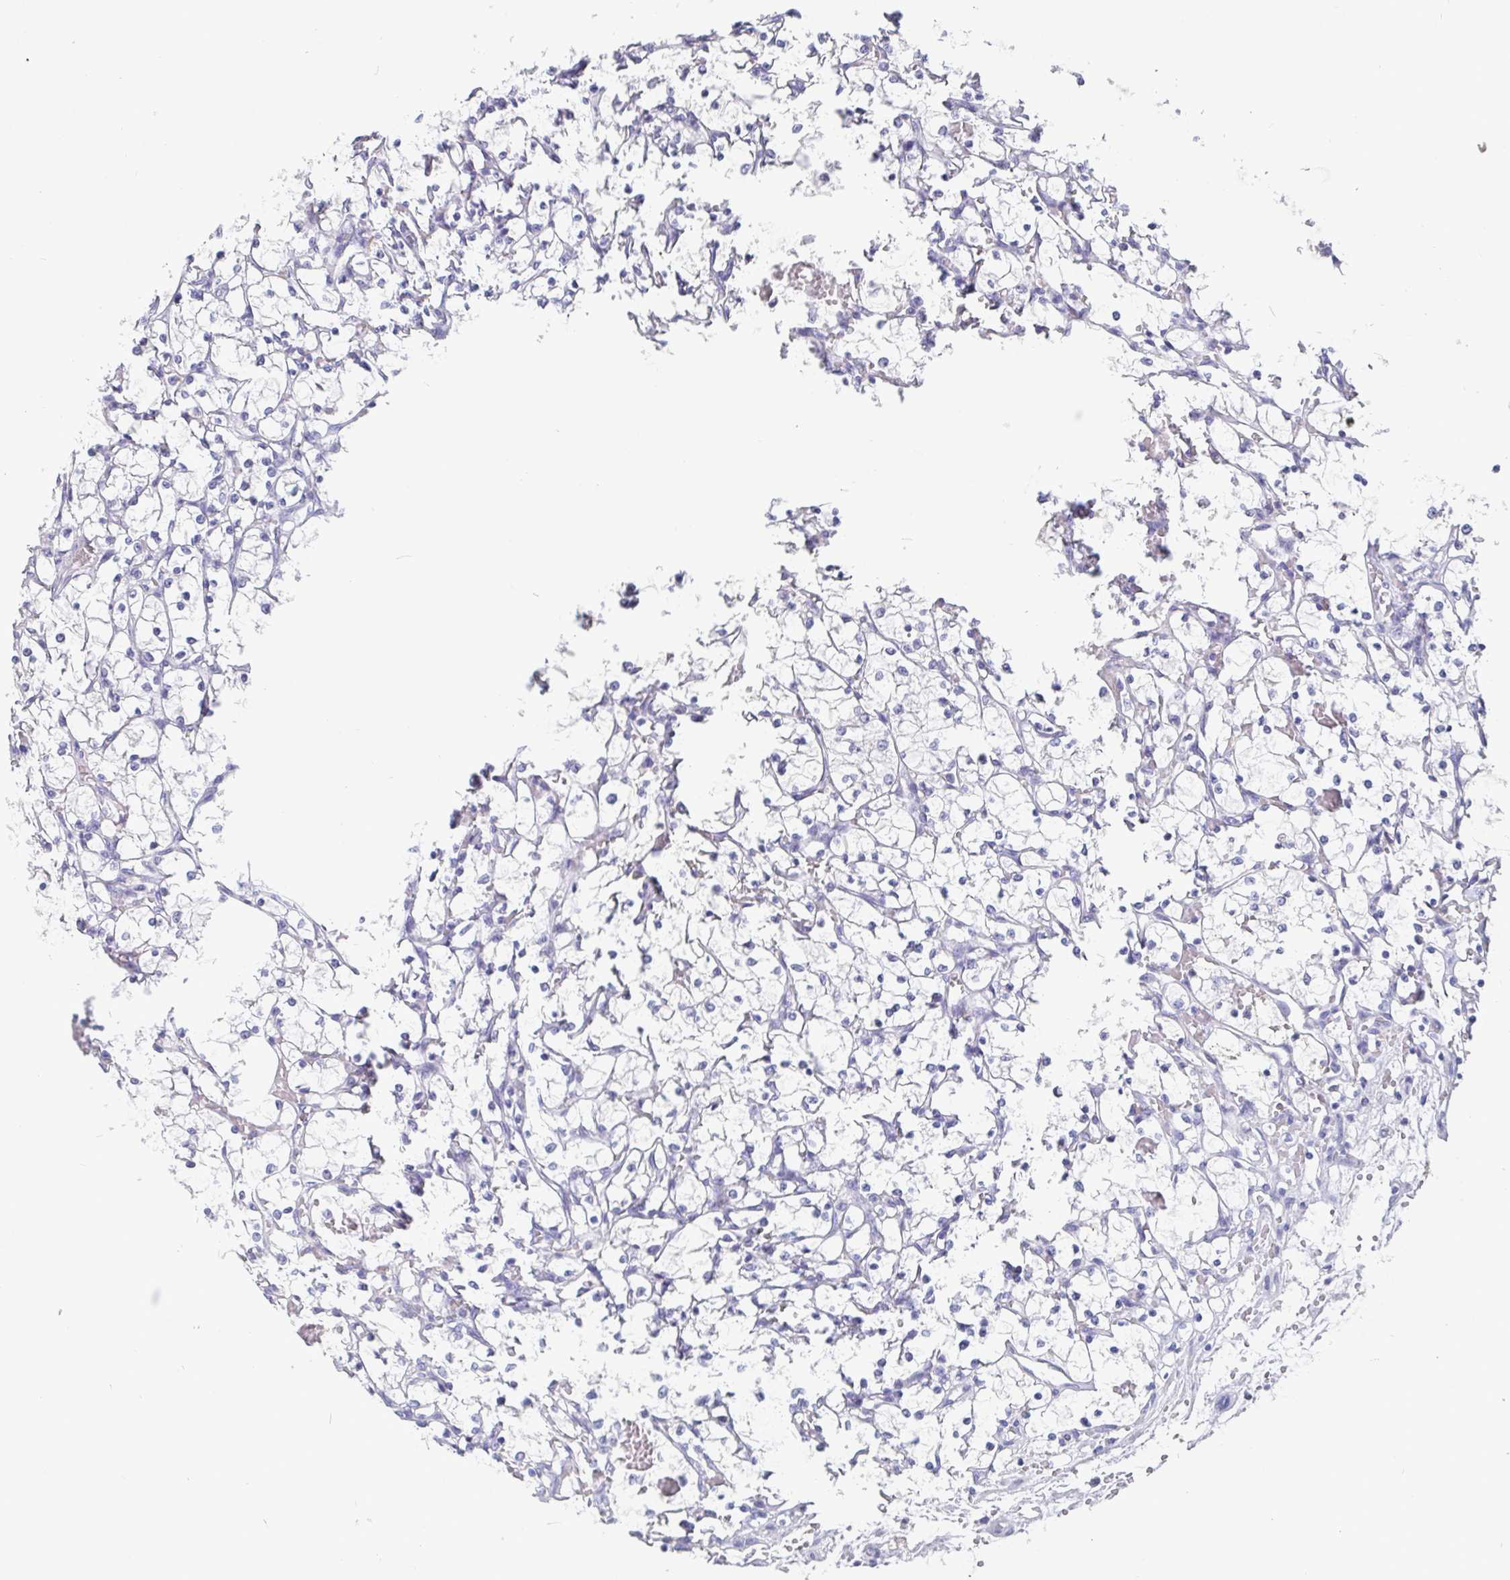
{"staining": {"intensity": "negative", "quantity": "none", "location": "none"}, "tissue": "renal cancer", "cell_type": "Tumor cells", "image_type": "cancer", "snomed": [{"axis": "morphology", "description": "Adenocarcinoma, NOS"}, {"axis": "topography", "description": "Kidney"}], "caption": "Immunohistochemistry (IHC) of adenocarcinoma (renal) displays no staining in tumor cells.", "gene": "IDH1", "patient": {"sex": "female", "age": 69}}